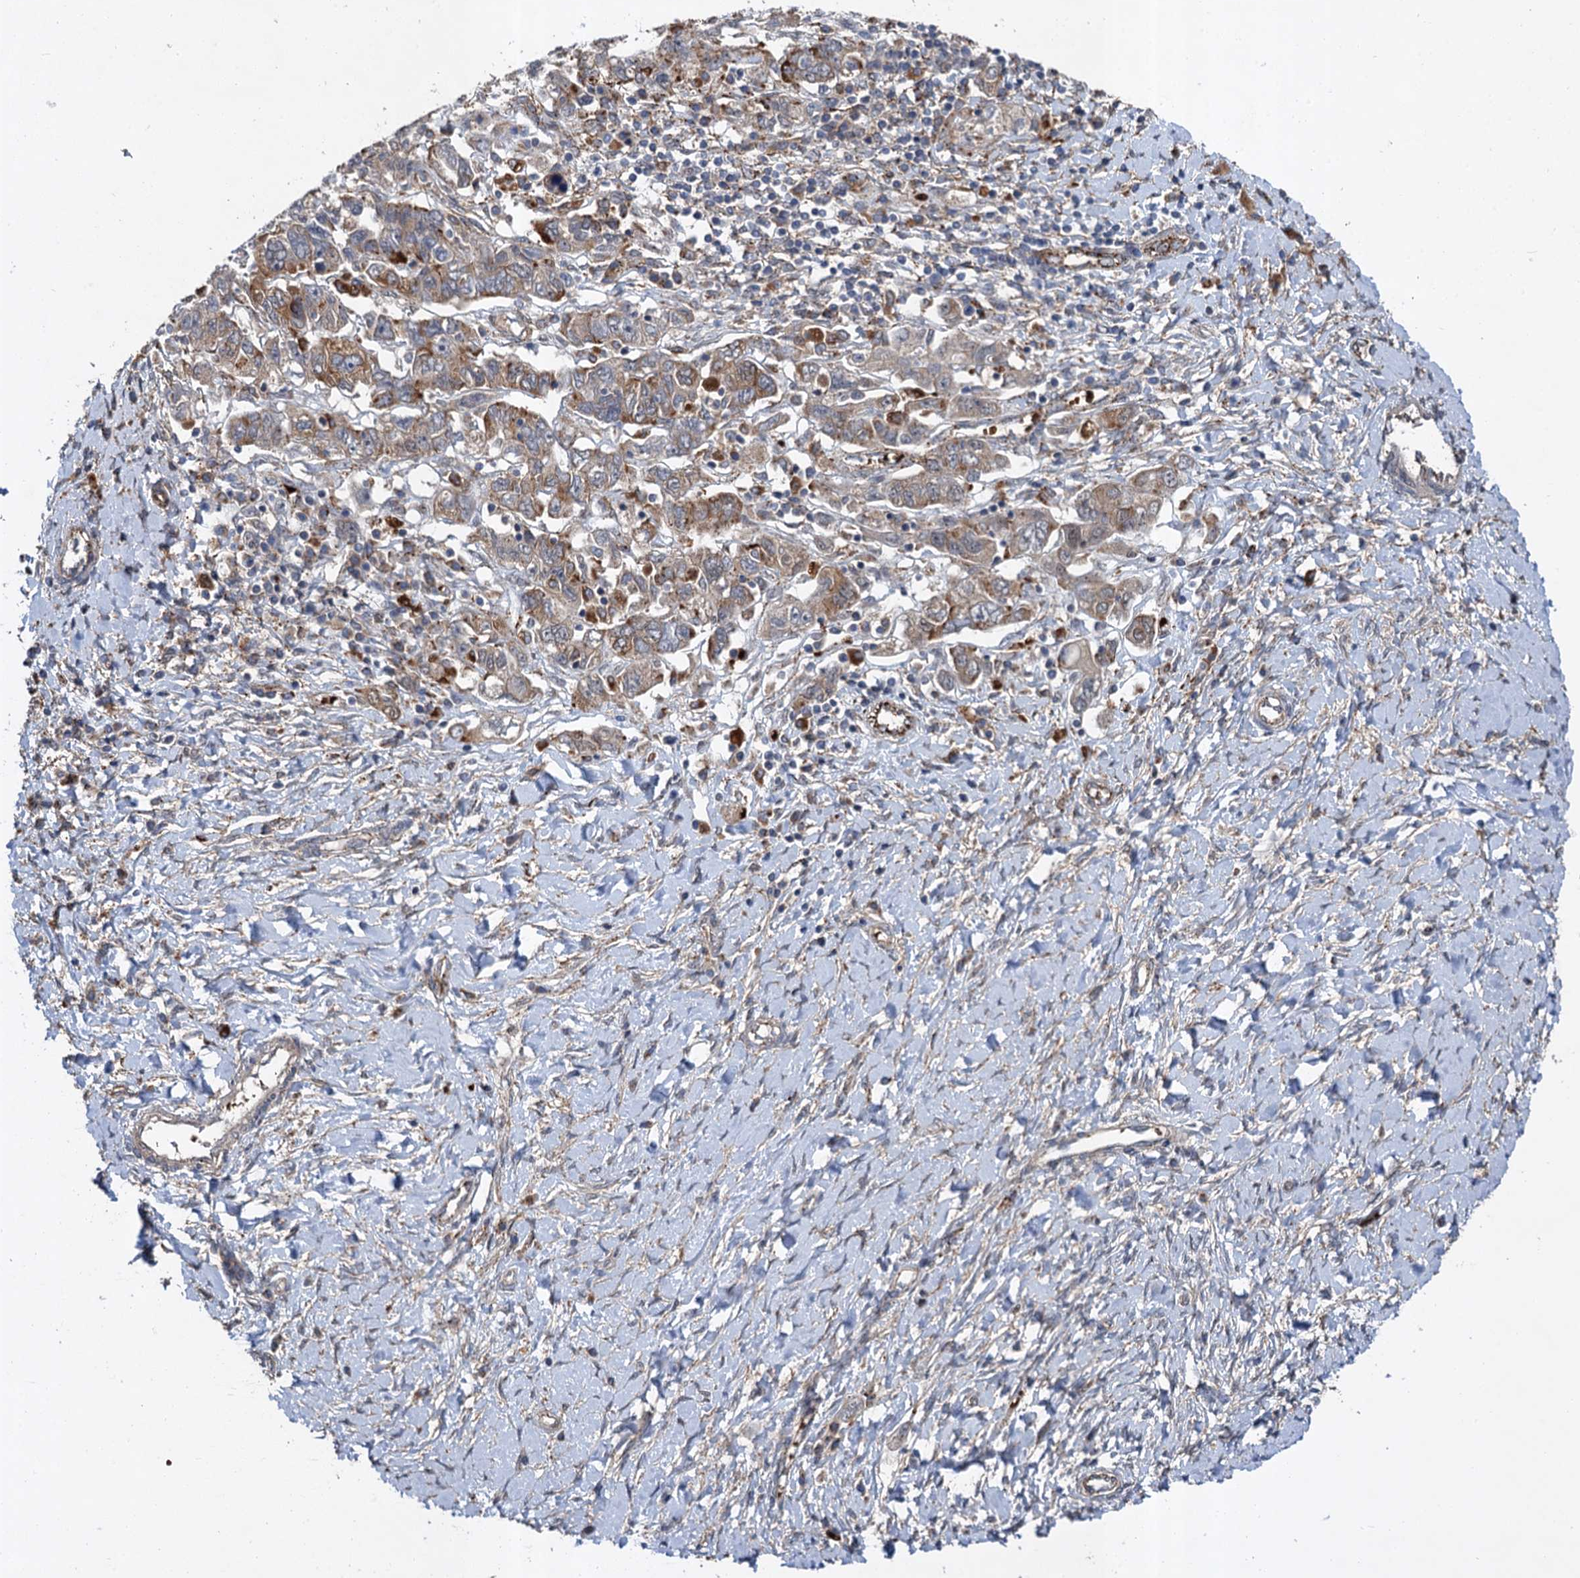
{"staining": {"intensity": "moderate", "quantity": ">75%", "location": "cytoplasmic/membranous"}, "tissue": "ovarian cancer", "cell_type": "Tumor cells", "image_type": "cancer", "snomed": [{"axis": "morphology", "description": "Carcinoma, NOS"}, {"axis": "morphology", "description": "Cystadenocarcinoma, serous, NOS"}, {"axis": "topography", "description": "Ovary"}], "caption": "Ovarian cancer tissue displays moderate cytoplasmic/membranous positivity in approximately >75% of tumor cells", "gene": "GBA1", "patient": {"sex": "female", "age": 69}}